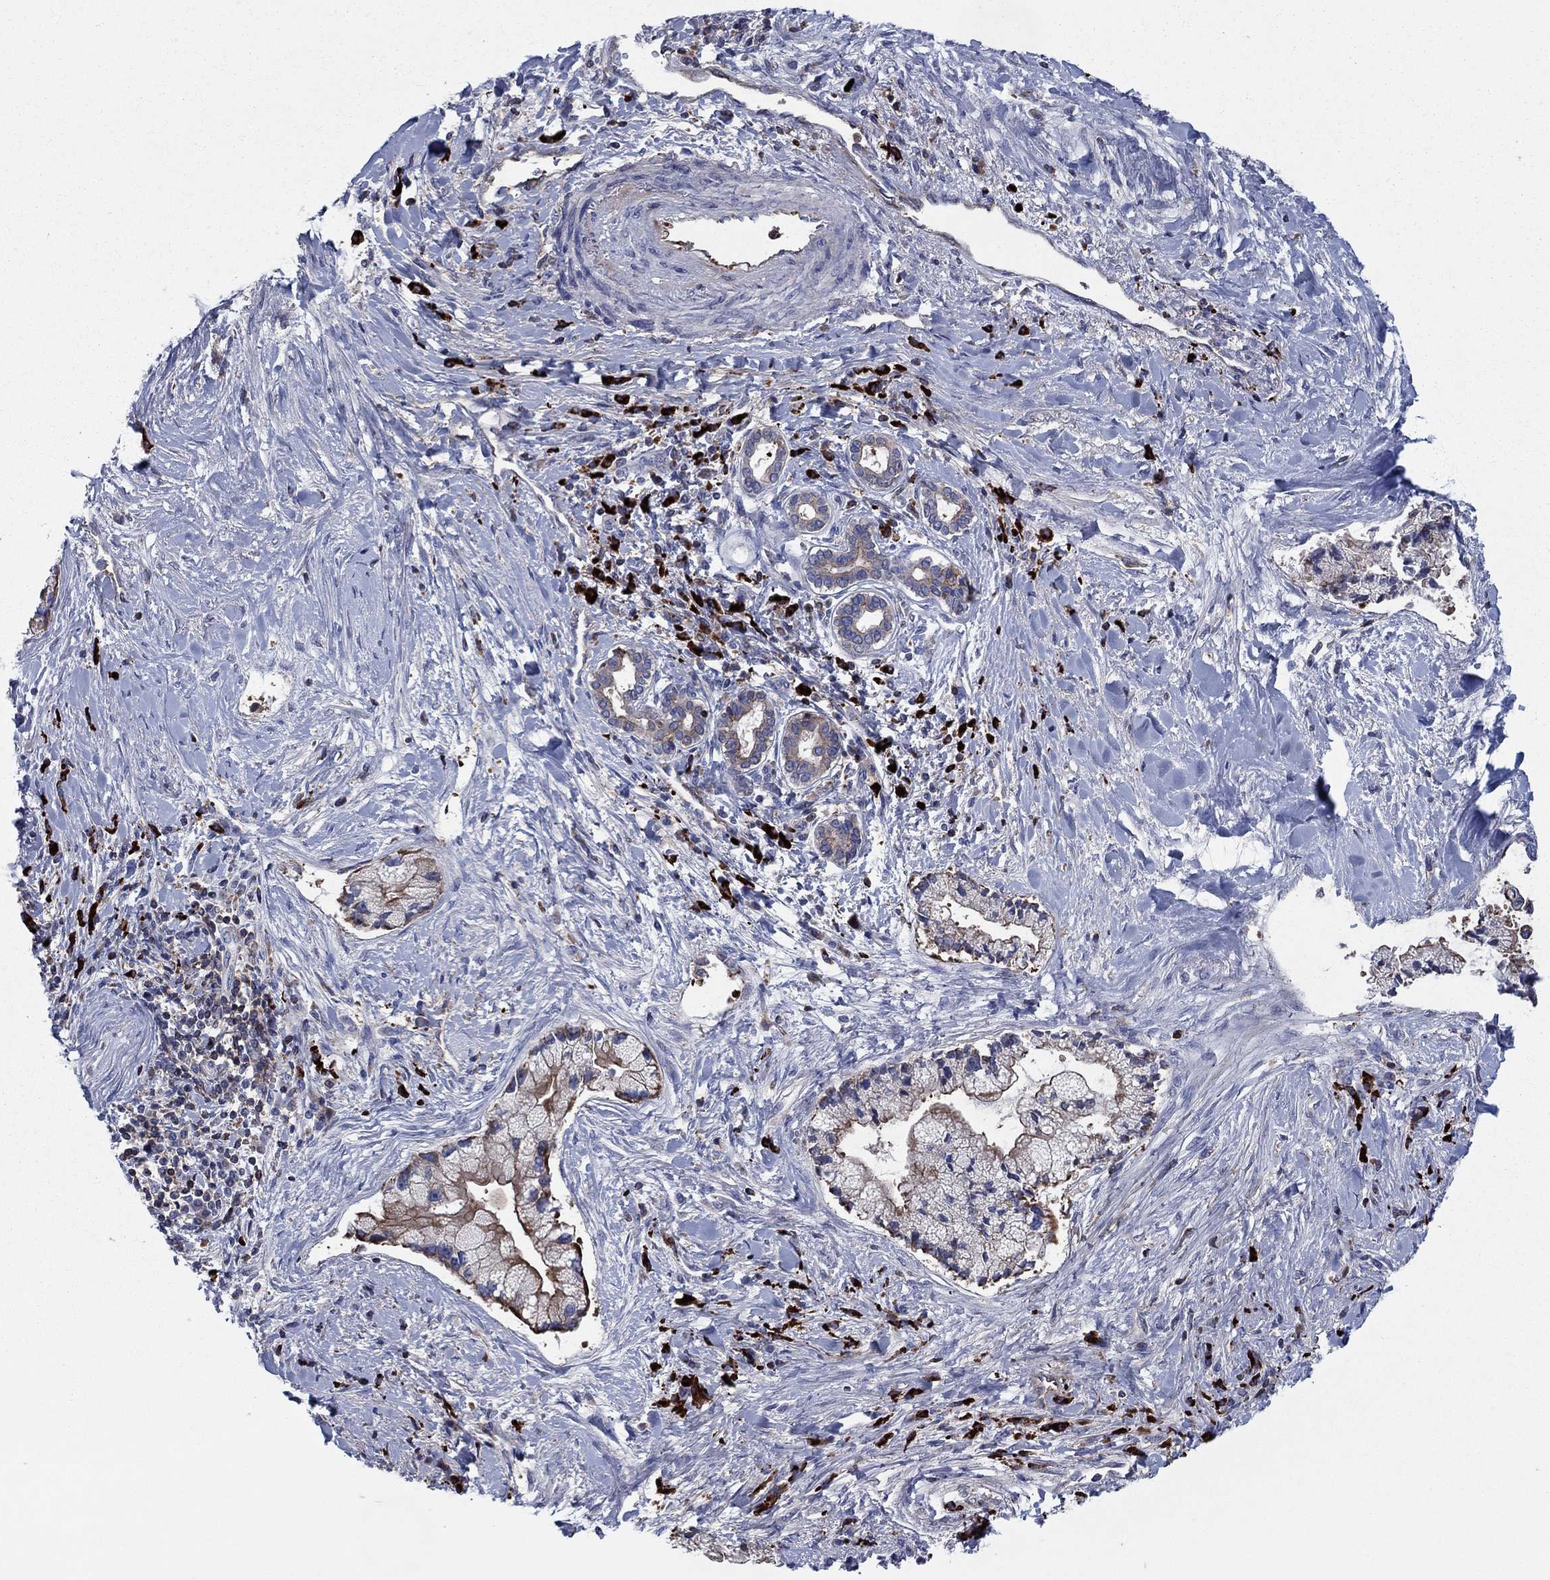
{"staining": {"intensity": "moderate", "quantity": ">75%", "location": "cytoplasmic/membranous"}, "tissue": "liver cancer", "cell_type": "Tumor cells", "image_type": "cancer", "snomed": [{"axis": "morphology", "description": "Cholangiocarcinoma"}, {"axis": "topography", "description": "Liver"}], "caption": "Immunohistochemistry histopathology image of neoplastic tissue: human liver cholangiocarcinoma stained using immunohistochemistry displays medium levels of moderate protein expression localized specifically in the cytoplasmic/membranous of tumor cells, appearing as a cytoplasmic/membranous brown color.", "gene": "PVR", "patient": {"sex": "male", "age": 50}}